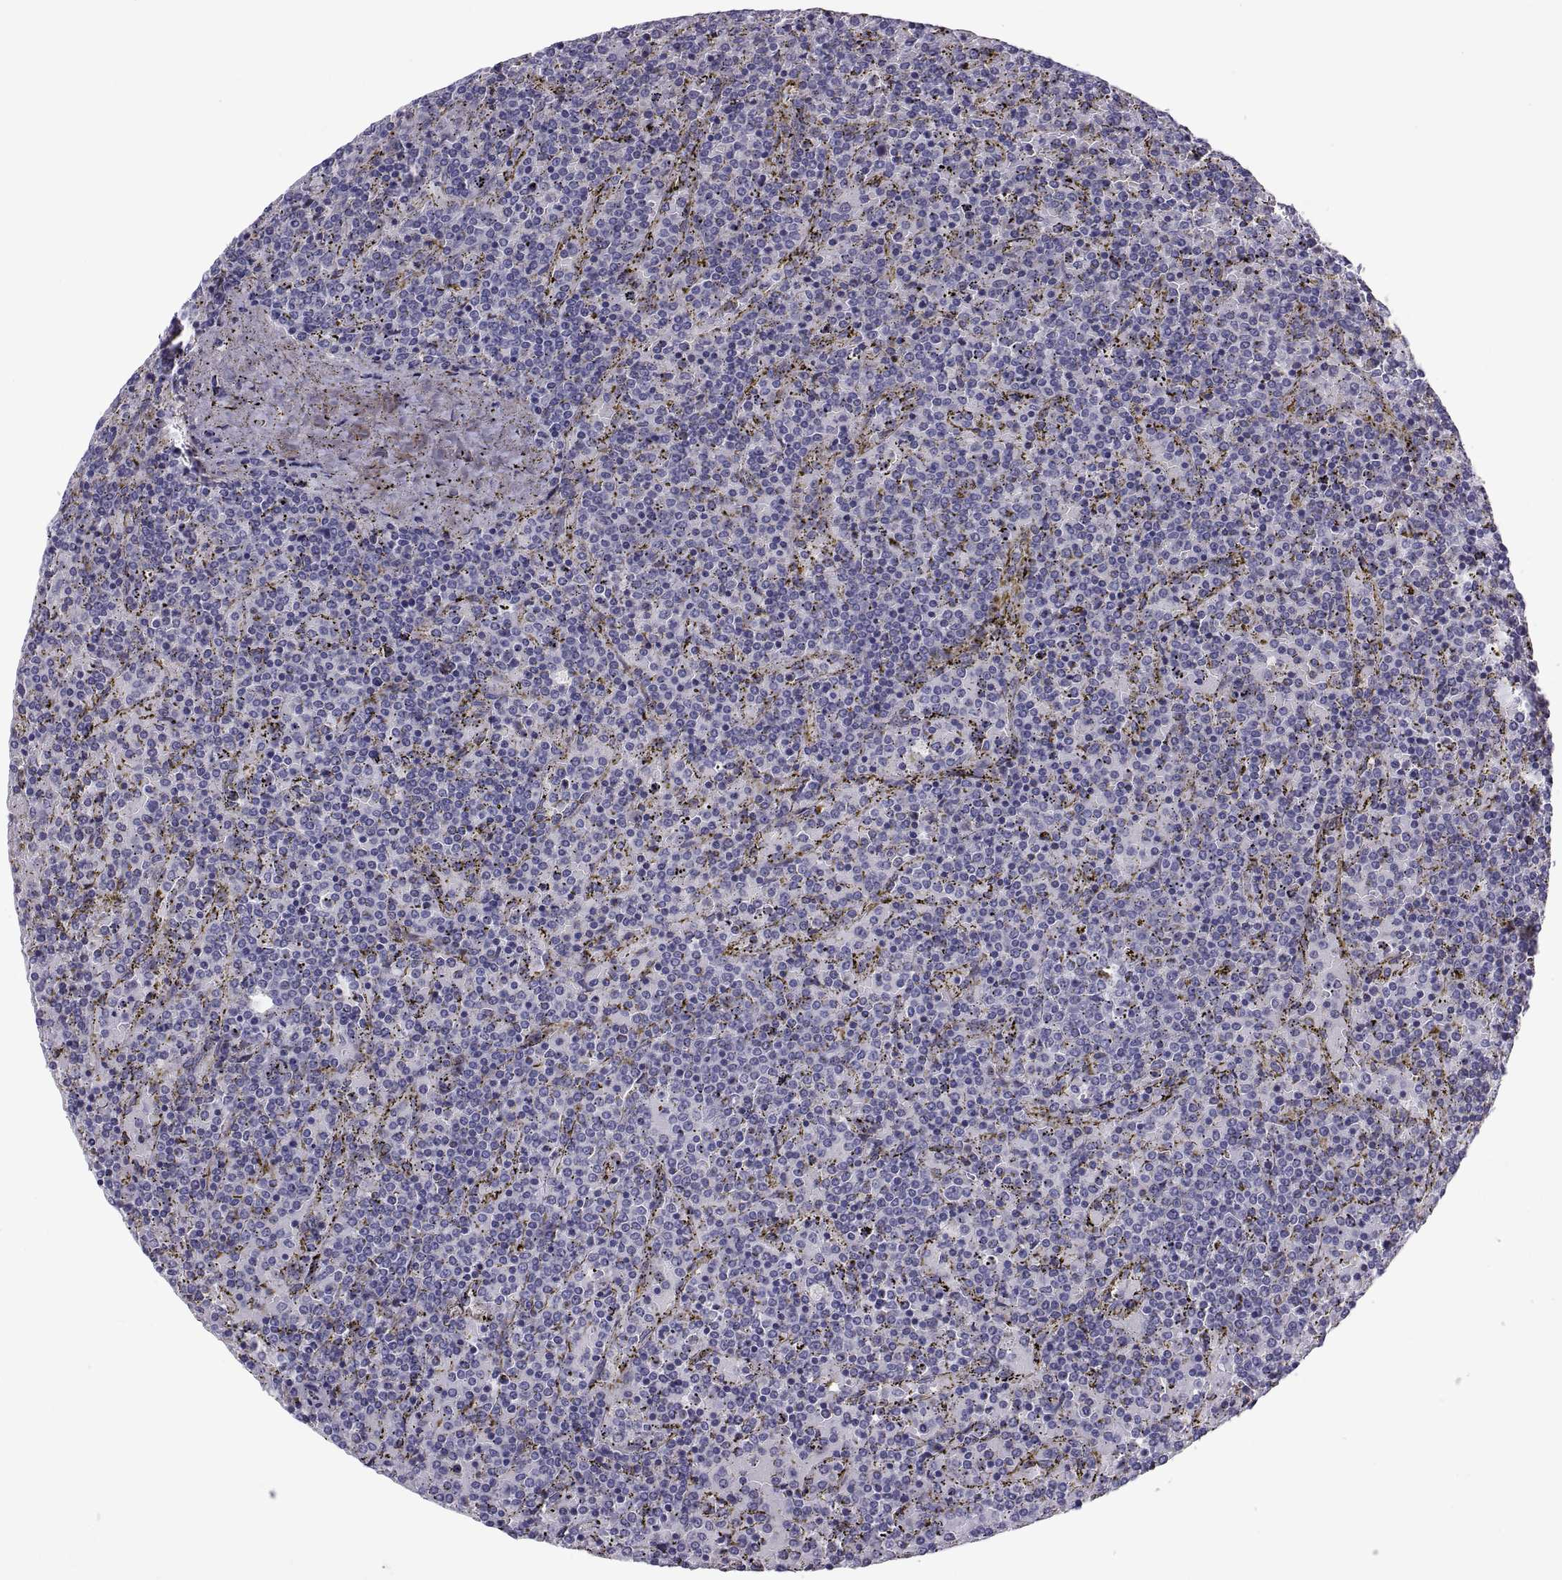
{"staining": {"intensity": "negative", "quantity": "none", "location": "none"}, "tissue": "lymphoma", "cell_type": "Tumor cells", "image_type": "cancer", "snomed": [{"axis": "morphology", "description": "Malignant lymphoma, non-Hodgkin's type, Low grade"}, {"axis": "topography", "description": "Spleen"}], "caption": "Lymphoma was stained to show a protein in brown. There is no significant staining in tumor cells. (Brightfield microscopy of DAB (3,3'-diaminobenzidine) immunohistochemistry (IHC) at high magnification).", "gene": "TMEM158", "patient": {"sex": "female", "age": 77}}